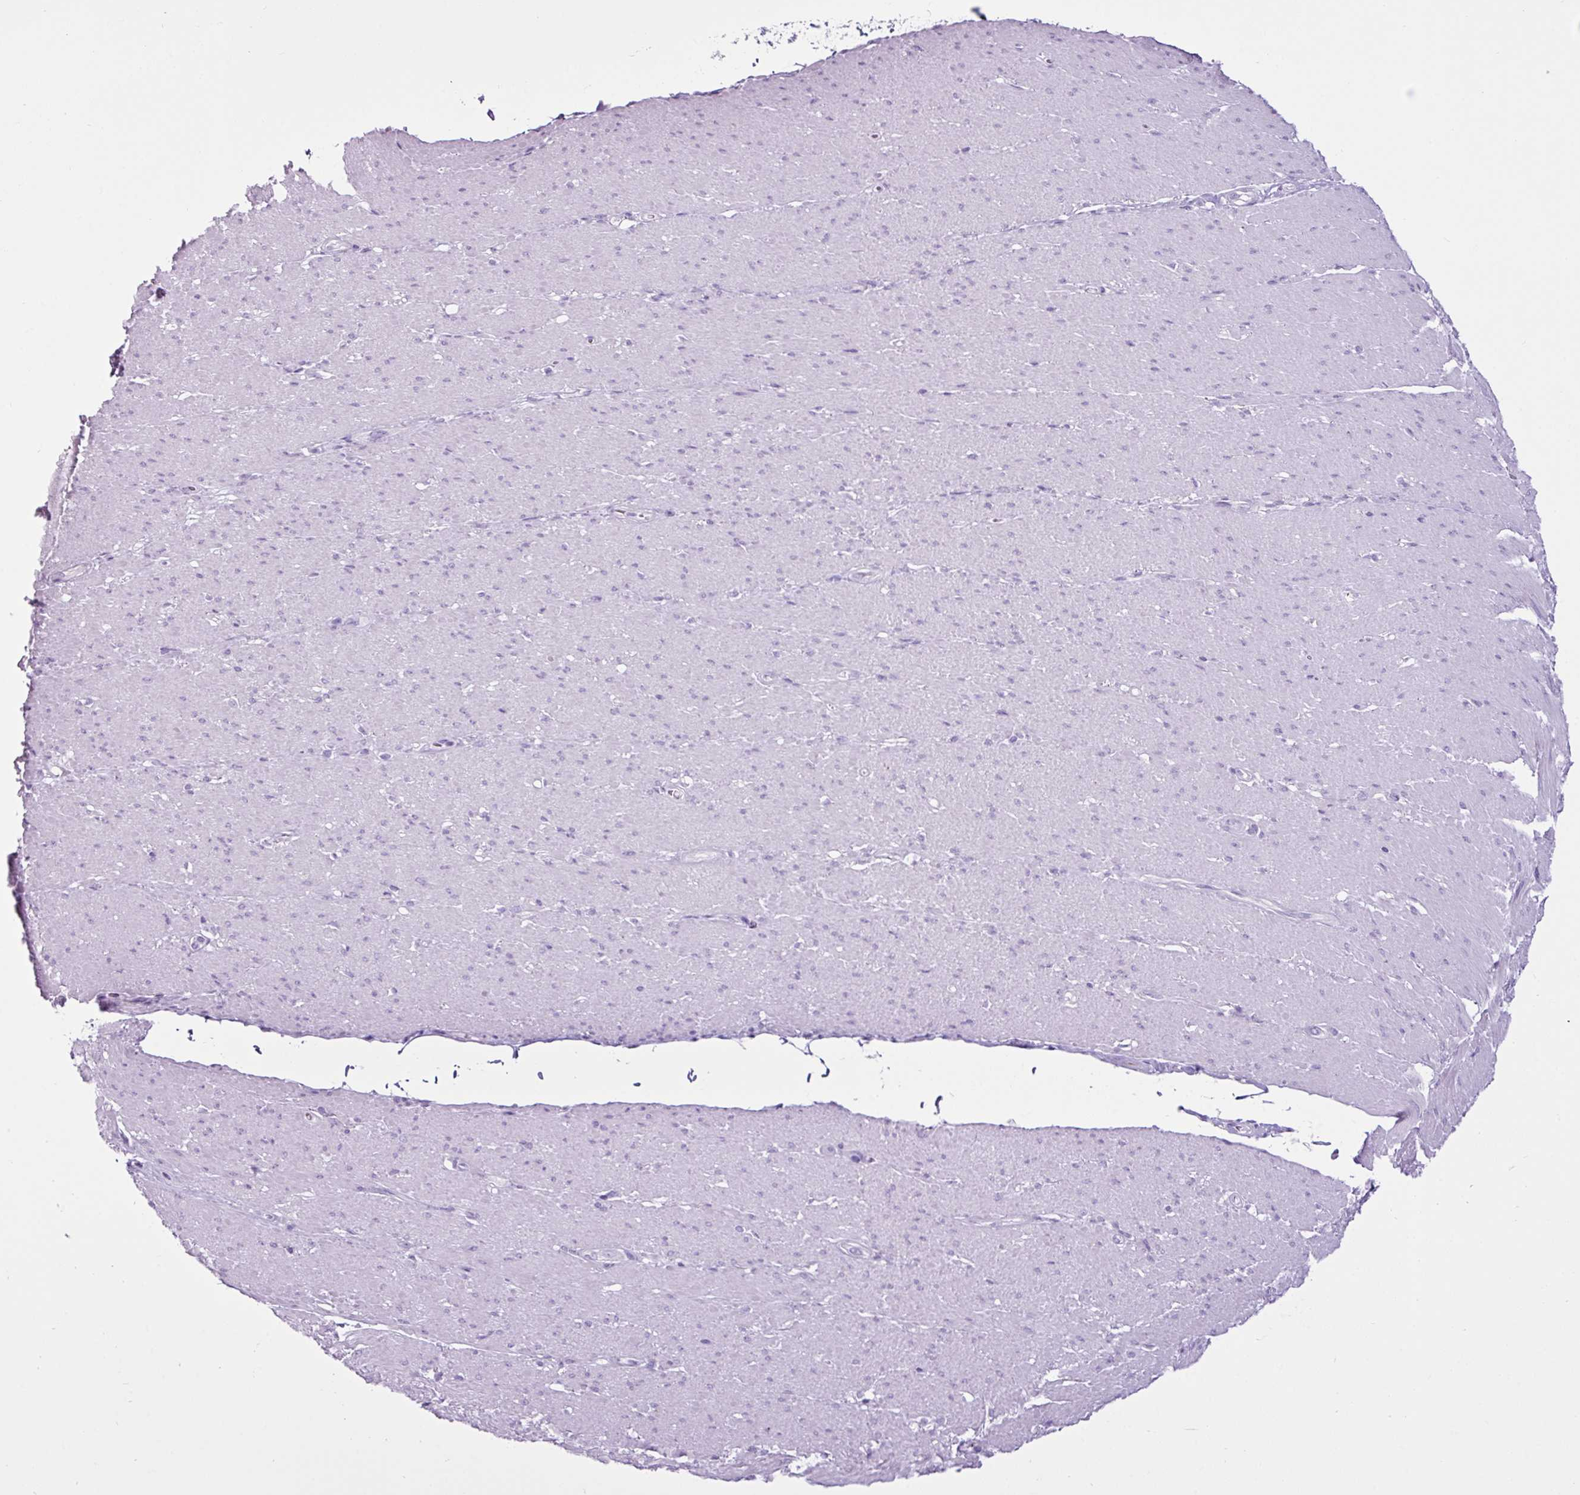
{"staining": {"intensity": "negative", "quantity": "none", "location": "none"}, "tissue": "smooth muscle", "cell_type": "Smooth muscle cells", "image_type": "normal", "snomed": [{"axis": "morphology", "description": "Normal tissue, NOS"}, {"axis": "topography", "description": "Smooth muscle"}, {"axis": "topography", "description": "Rectum"}], "caption": "Histopathology image shows no protein staining in smooth muscle cells of benign smooth muscle.", "gene": "LILRB4", "patient": {"sex": "male", "age": 53}}